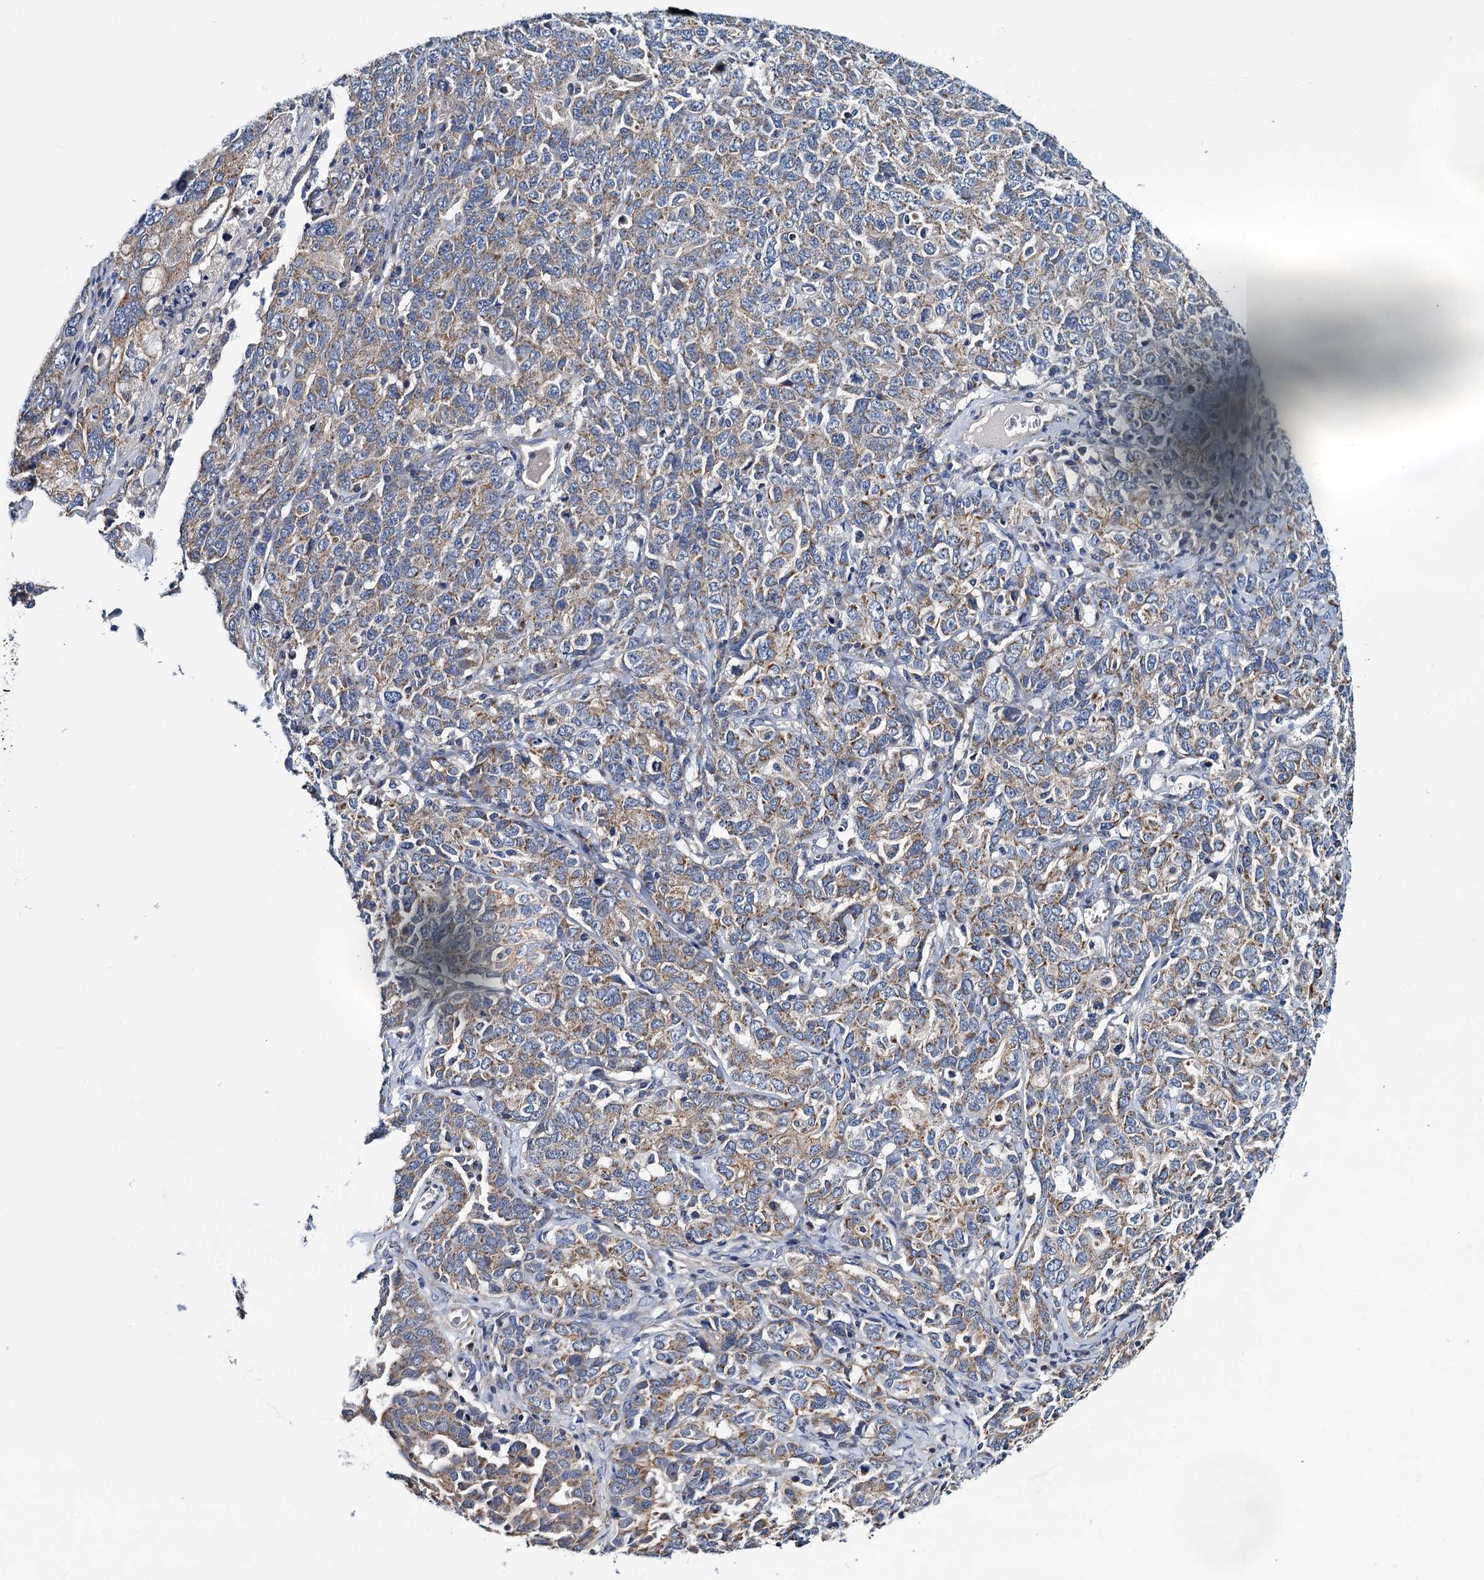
{"staining": {"intensity": "moderate", "quantity": ">75%", "location": "cytoplasmic/membranous"}, "tissue": "ovarian cancer", "cell_type": "Tumor cells", "image_type": "cancer", "snomed": [{"axis": "morphology", "description": "Carcinoma, endometroid"}, {"axis": "topography", "description": "Ovary"}], "caption": "Ovarian cancer stained for a protein (brown) exhibits moderate cytoplasmic/membranous positive staining in about >75% of tumor cells.", "gene": "CEP295", "patient": {"sex": "female", "age": 62}}